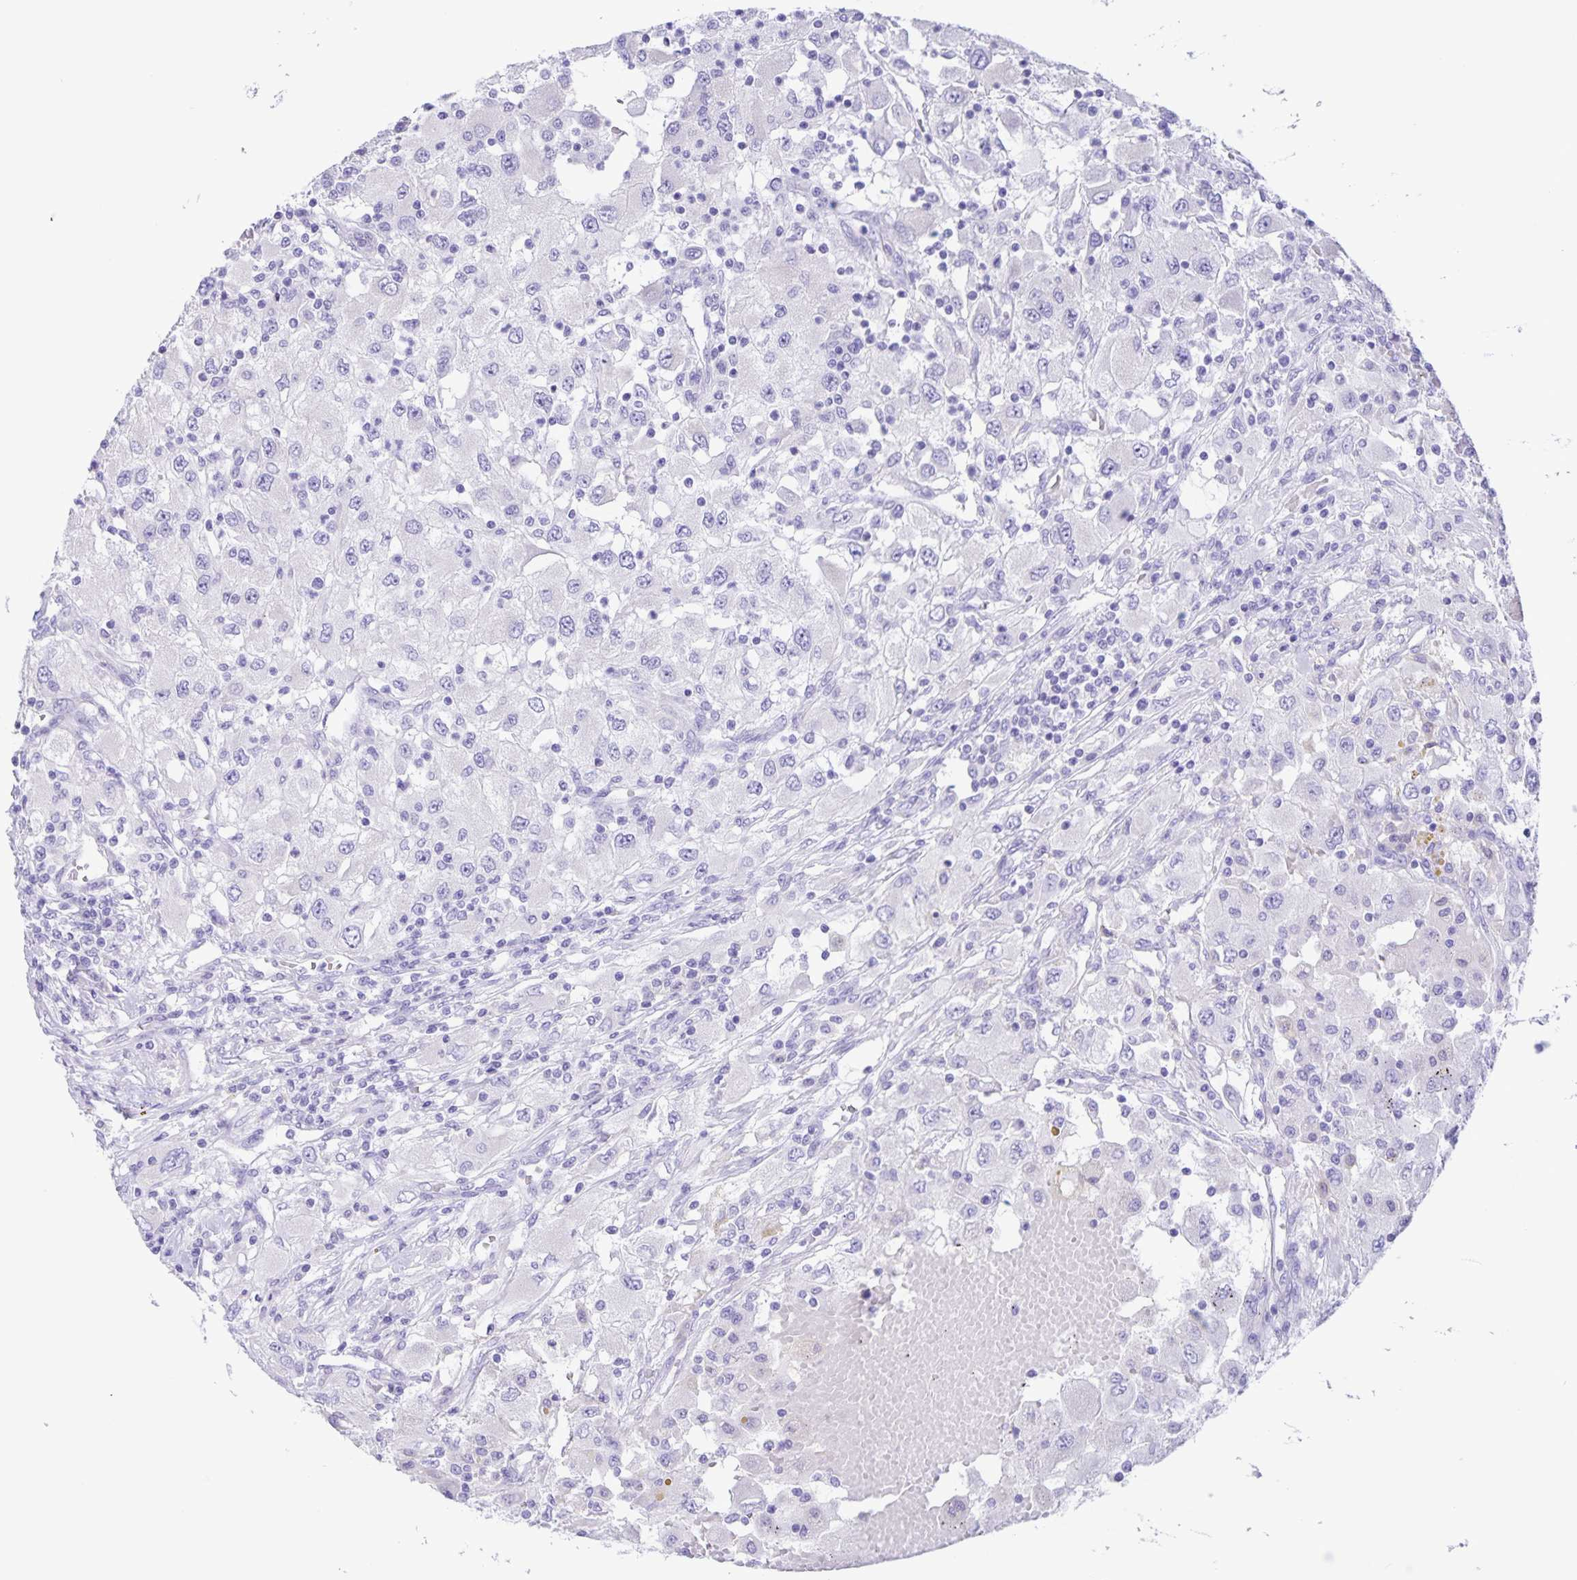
{"staining": {"intensity": "negative", "quantity": "none", "location": "none"}, "tissue": "renal cancer", "cell_type": "Tumor cells", "image_type": "cancer", "snomed": [{"axis": "morphology", "description": "Adenocarcinoma, NOS"}, {"axis": "topography", "description": "Kidney"}], "caption": "The IHC image has no significant positivity in tumor cells of renal adenocarcinoma tissue.", "gene": "CAPSL", "patient": {"sex": "female", "age": 67}}